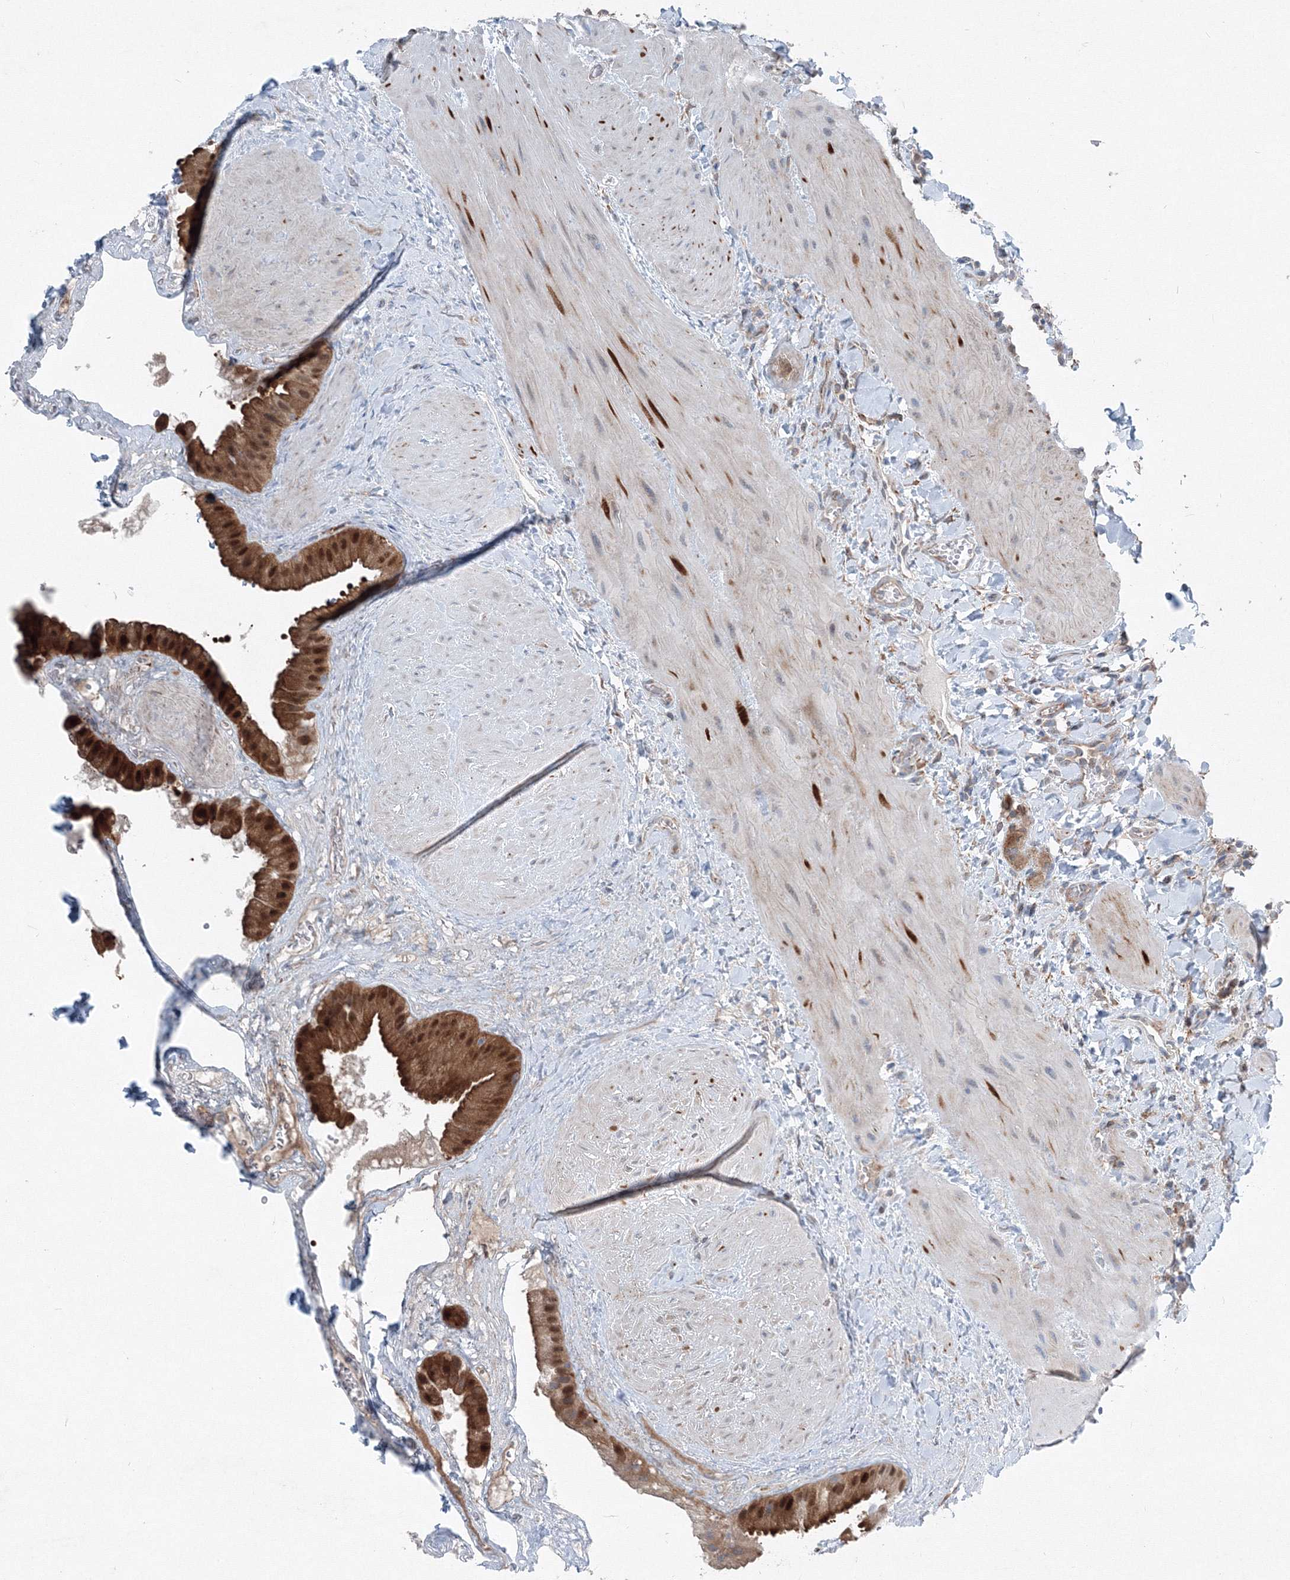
{"staining": {"intensity": "strong", "quantity": ">75%", "location": "cytoplasmic/membranous,nuclear"}, "tissue": "gallbladder", "cell_type": "Glandular cells", "image_type": "normal", "snomed": [{"axis": "morphology", "description": "Normal tissue, NOS"}, {"axis": "topography", "description": "Gallbladder"}], "caption": "IHC of unremarkable gallbladder displays high levels of strong cytoplasmic/membranous,nuclear staining in approximately >75% of glandular cells. The staining is performed using DAB (3,3'-diaminobenzidine) brown chromogen to label protein expression. The nuclei are counter-stained blue using hematoxylin.", "gene": "TPRKB", "patient": {"sex": "male", "age": 55}}